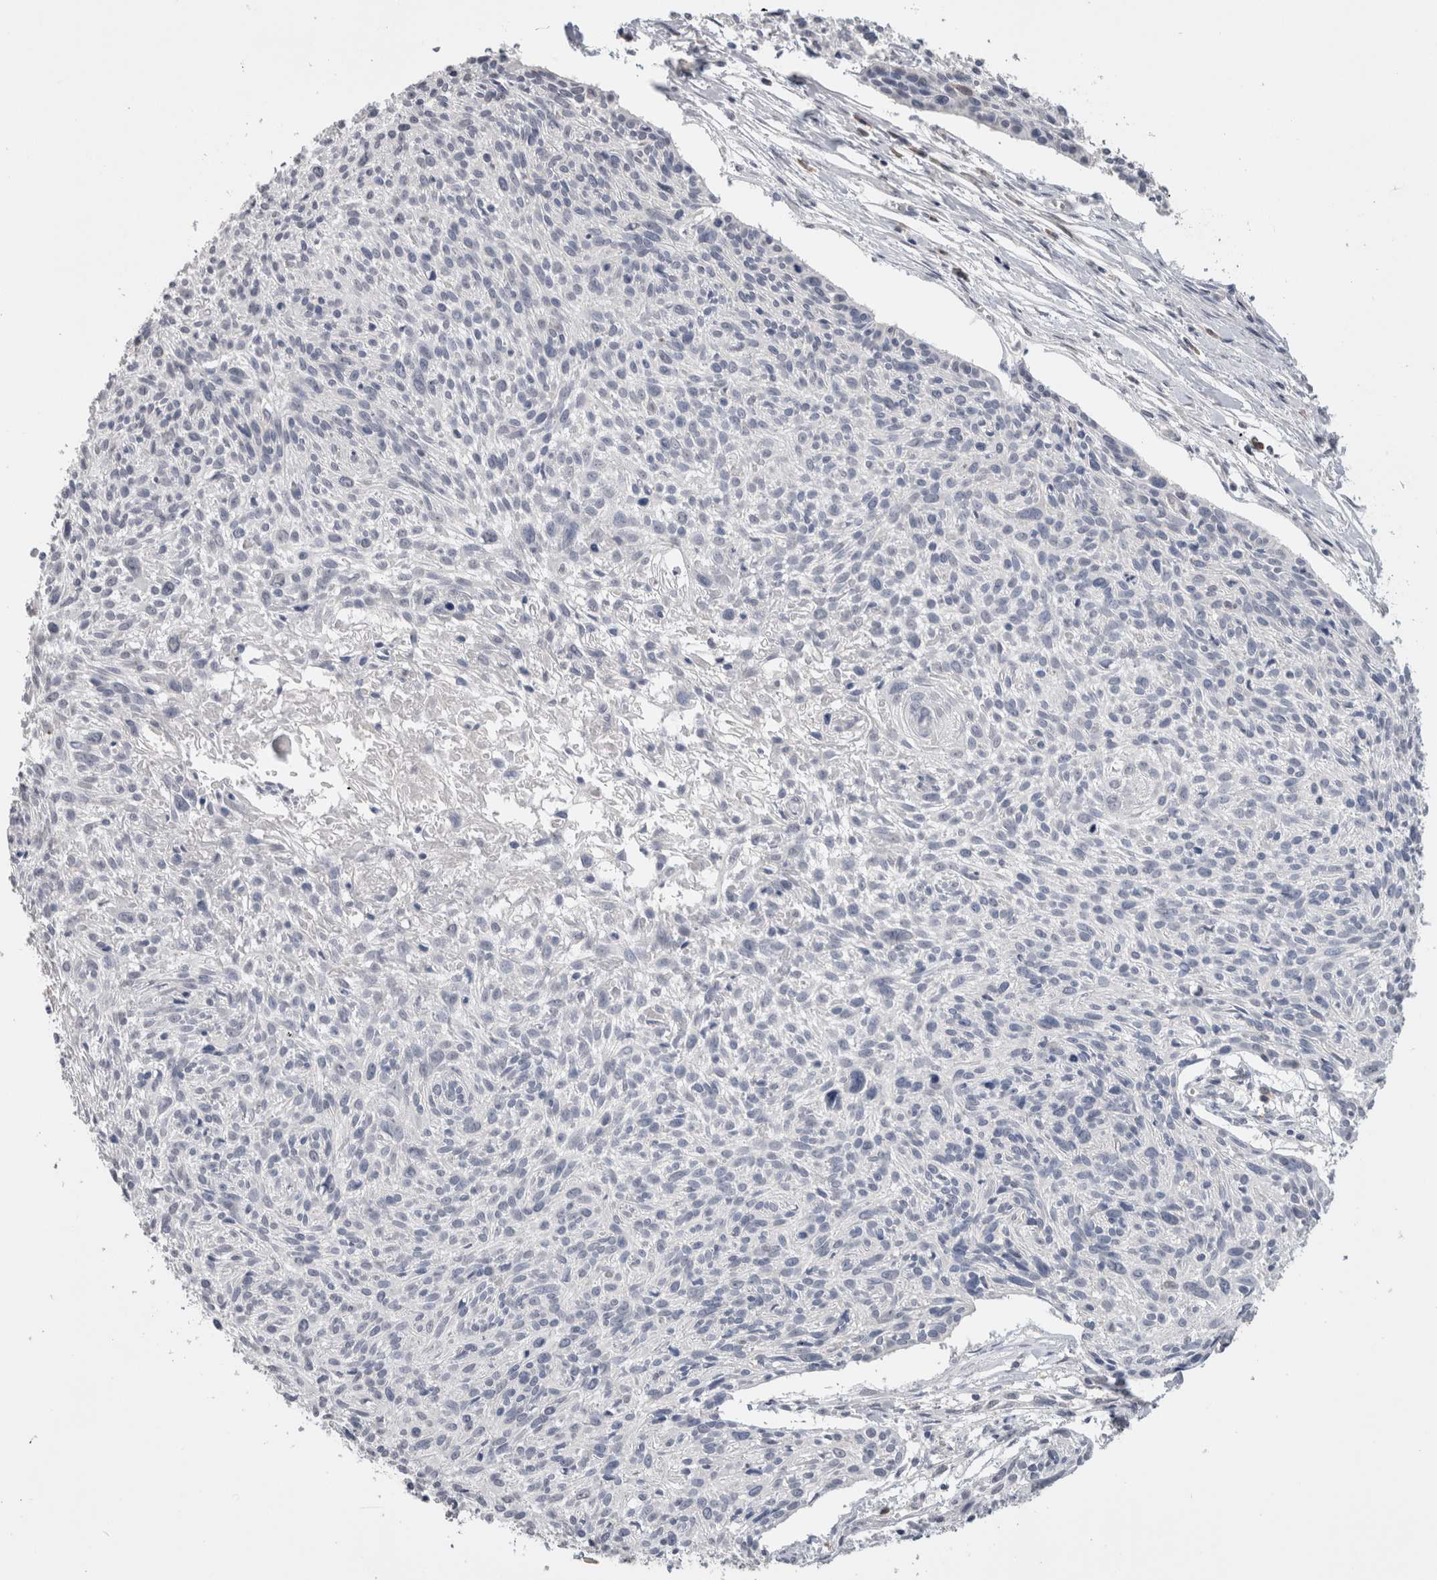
{"staining": {"intensity": "negative", "quantity": "none", "location": "none"}, "tissue": "cervical cancer", "cell_type": "Tumor cells", "image_type": "cancer", "snomed": [{"axis": "morphology", "description": "Squamous cell carcinoma, NOS"}, {"axis": "topography", "description": "Cervix"}], "caption": "DAB immunohistochemical staining of cervical cancer (squamous cell carcinoma) reveals no significant expression in tumor cells.", "gene": "FABP4", "patient": {"sex": "female", "age": 51}}